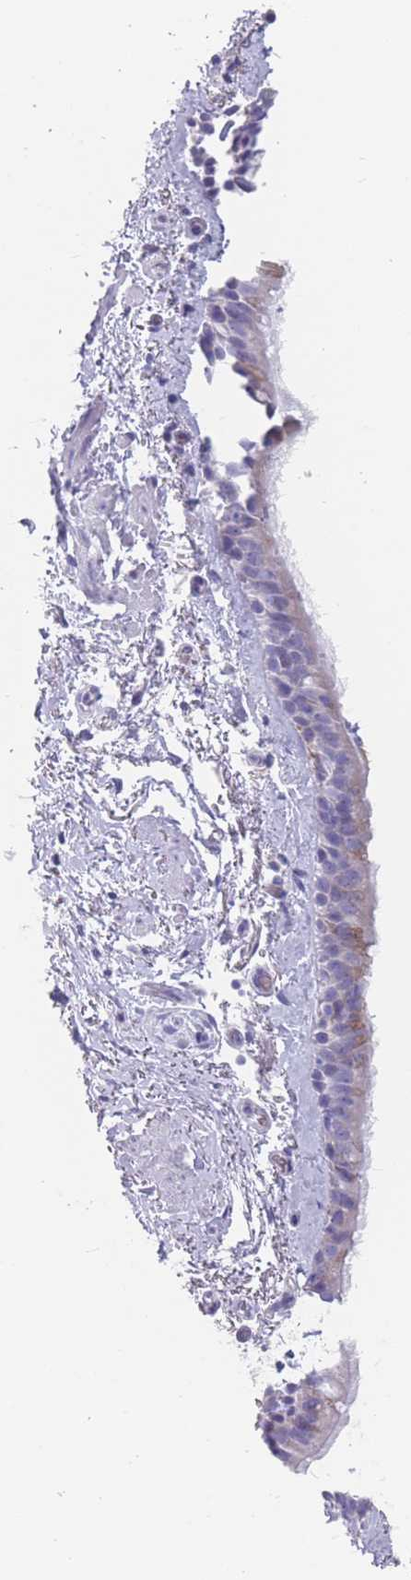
{"staining": {"intensity": "negative", "quantity": "none", "location": "none"}, "tissue": "bronchus", "cell_type": "Respiratory epithelial cells", "image_type": "normal", "snomed": [{"axis": "morphology", "description": "Normal tissue, NOS"}, {"axis": "topography", "description": "Lymph node"}, {"axis": "topography", "description": "Cartilage tissue"}, {"axis": "topography", "description": "Bronchus"}], "caption": "This is an immunohistochemistry (IHC) photomicrograph of unremarkable bronchus. There is no positivity in respiratory epithelial cells.", "gene": "ST8SIA5", "patient": {"sex": "female", "age": 70}}